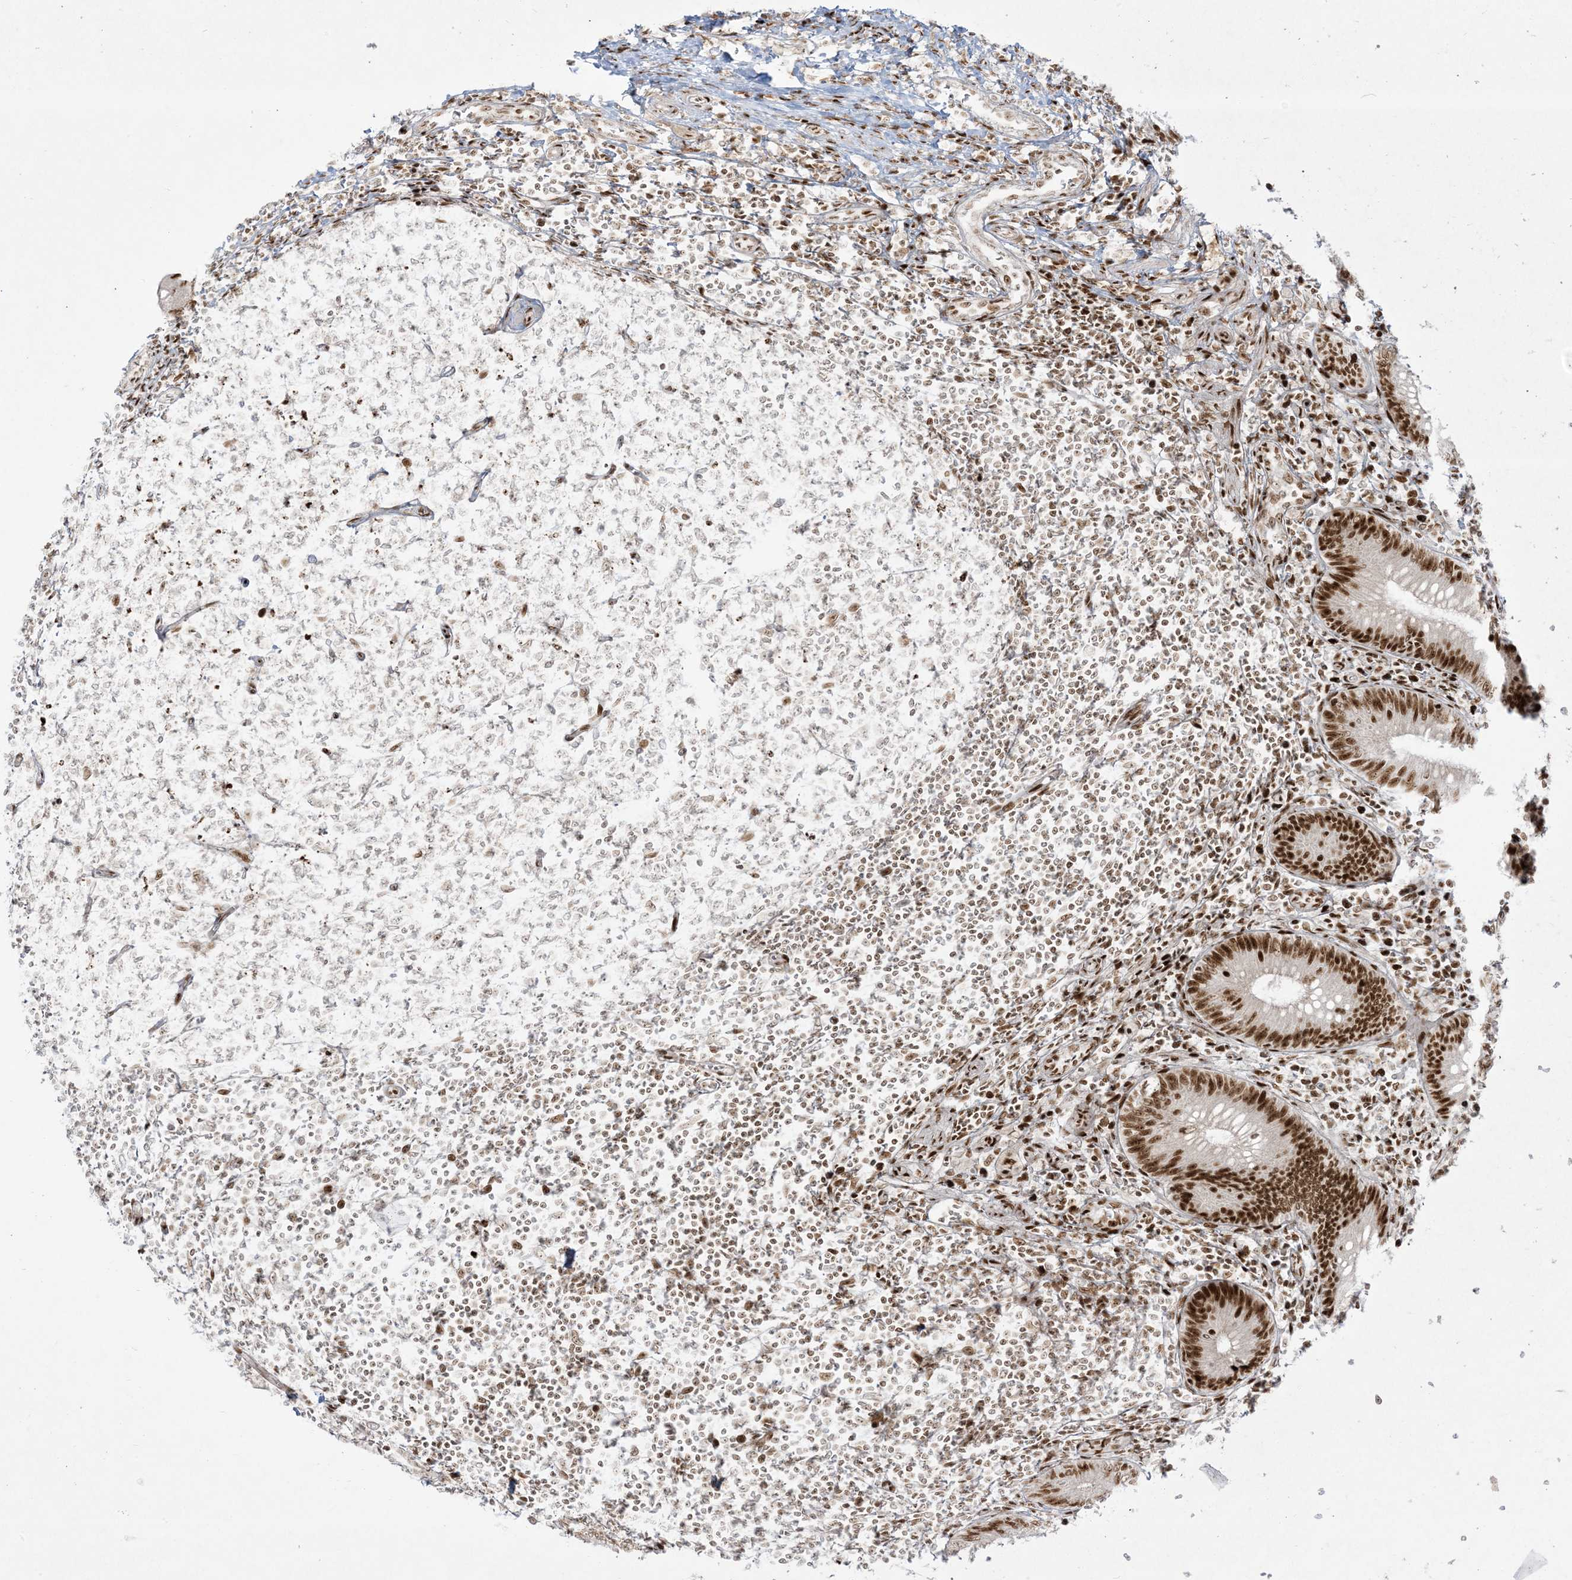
{"staining": {"intensity": "strong", "quantity": "25%-75%", "location": "nuclear"}, "tissue": "appendix", "cell_type": "Glandular cells", "image_type": "normal", "snomed": [{"axis": "morphology", "description": "Normal tissue, NOS"}, {"axis": "topography", "description": "Appendix"}], "caption": "Protein expression analysis of normal appendix displays strong nuclear expression in about 25%-75% of glandular cells. (brown staining indicates protein expression, while blue staining denotes nuclei).", "gene": "RBM10", "patient": {"sex": "male", "age": 14}}